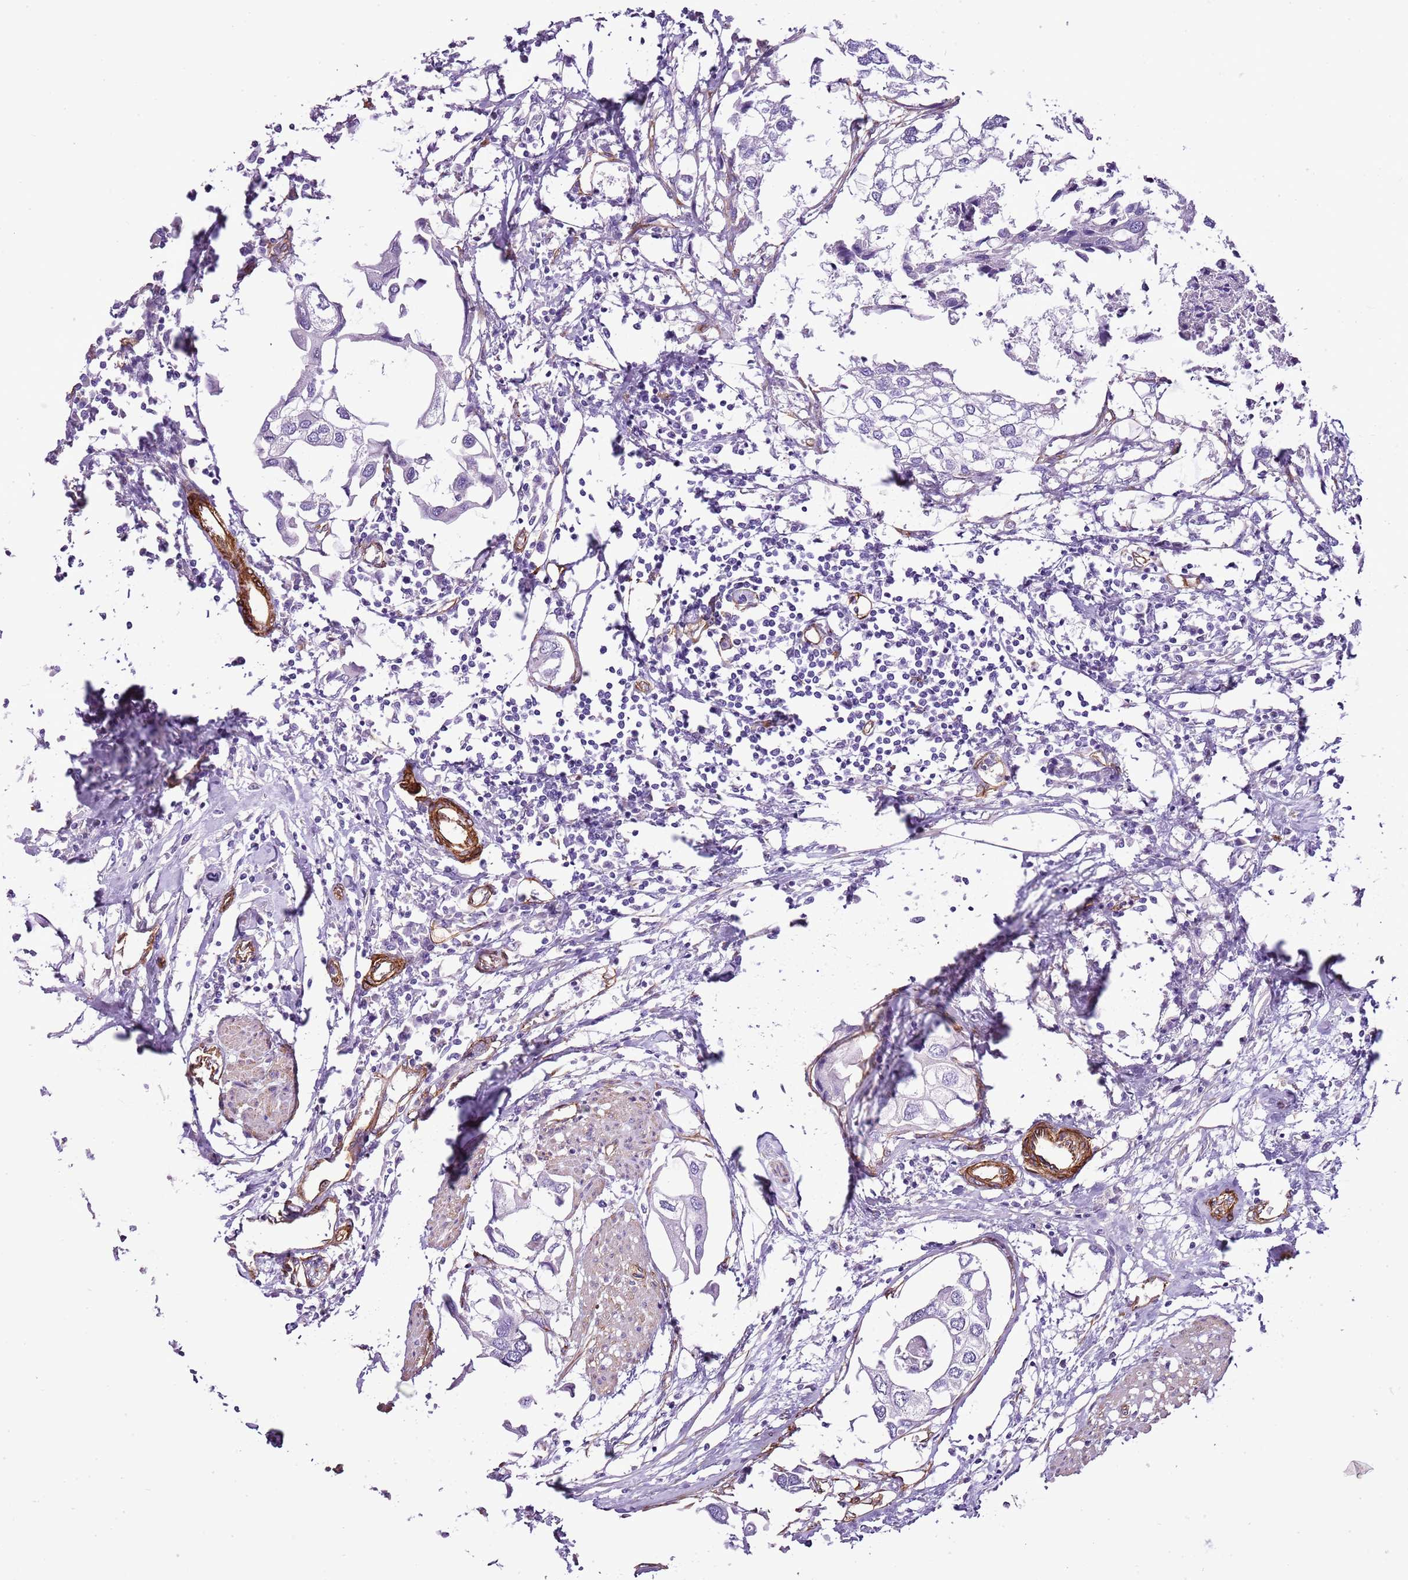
{"staining": {"intensity": "negative", "quantity": "none", "location": "none"}, "tissue": "urothelial cancer", "cell_type": "Tumor cells", "image_type": "cancer", "snomed": [{"axis": "morphology", "description": "Urothelial carcinoma, High grade"}, {"axis": "topography", "description": "Urinary bladder"}], "caption": "An IHC micrograph of high-grade urothelial carcinoma is shown. There is no staining in tumor cells of high-grade urothelial carcinoma. (IHC, brightfield microscopy, high magnification).", "gene": "CTDSPL", "patient": {"sex": "male", "age": 64}}